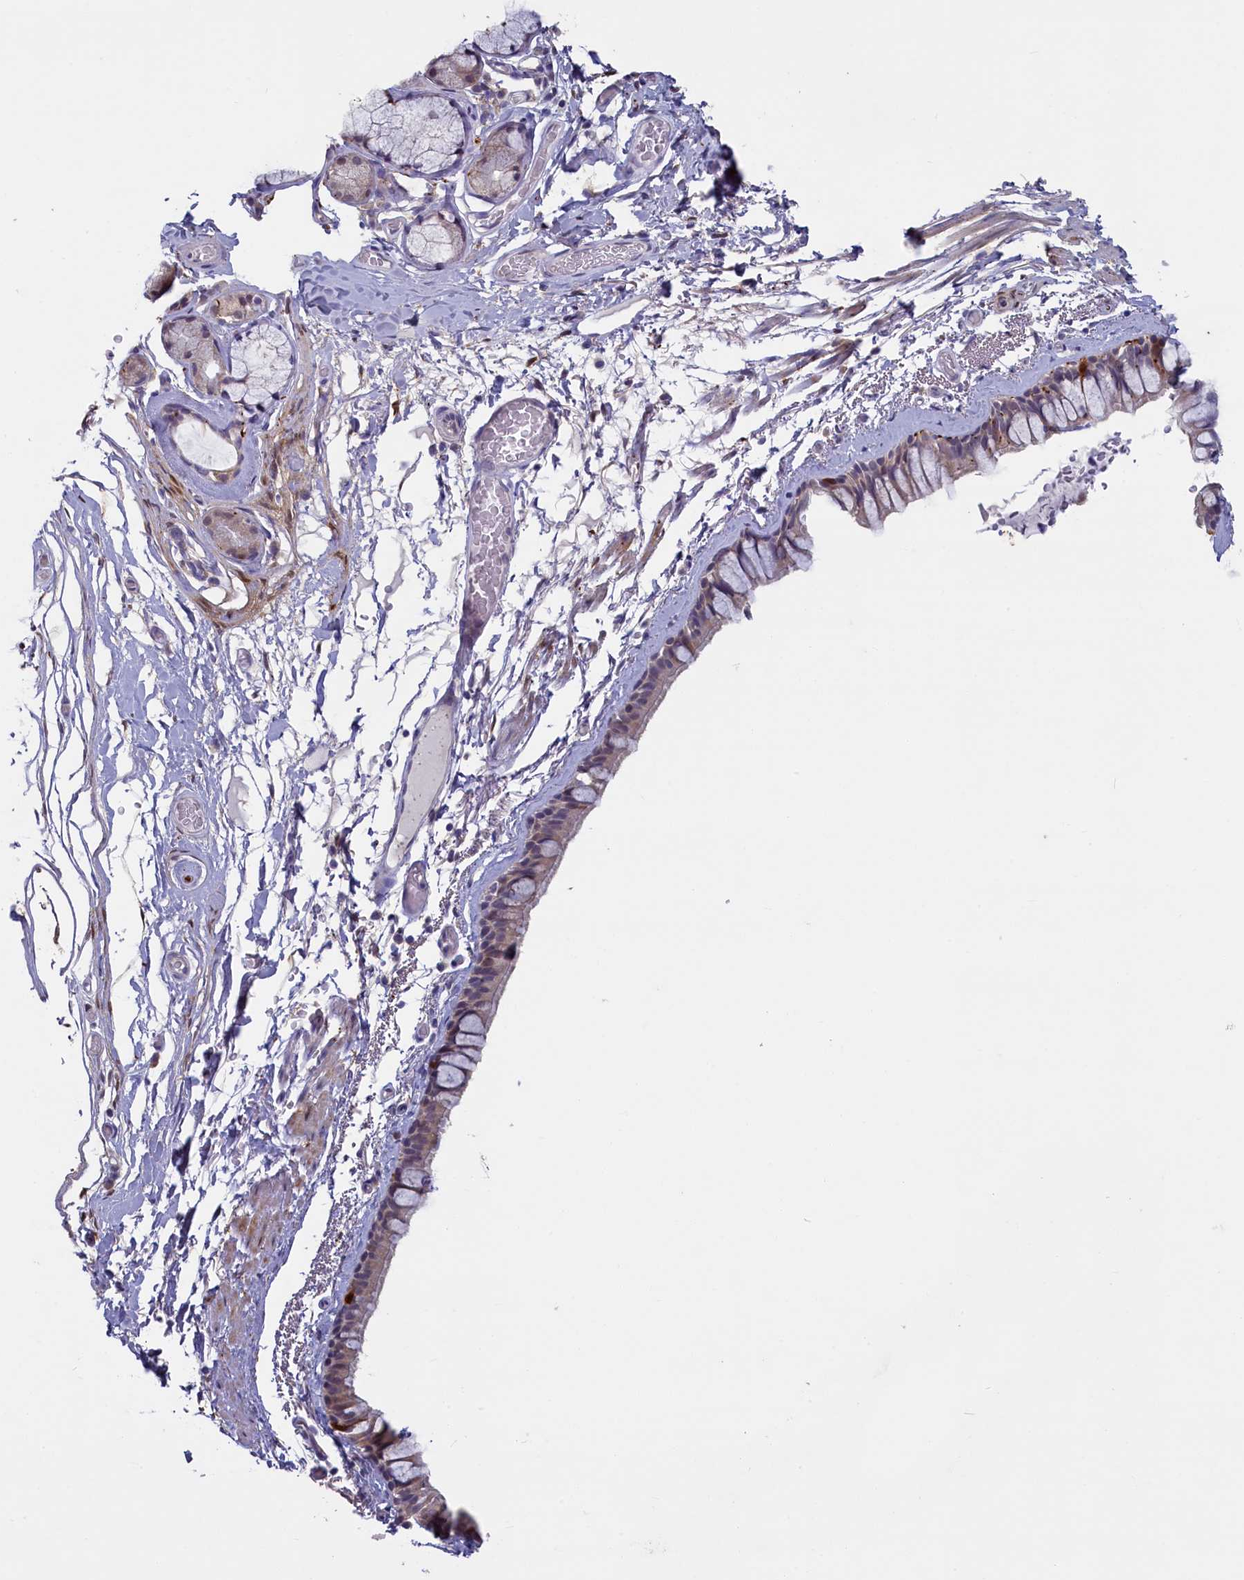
{"staining": {"intensity": "weak", "quantity": "25%-75%", "location": "cytoplasmic/membranous"}, "tissue": "bronchus", "cell_type": "Respiratory epithelial cells", "image_type": "normal", "snomed": [{"axis": "morphology", "description": "Normal tissue, NOS"}, {"axis": "topography", "description": "Cartilage tissue"}], "caption": "An image showing weak cytoplasmic/membranous expression in about 25%-75% of respiratory epithelial cells in normal bronchus, as visualized by brown immunohistochemical staining.", "gene": "UCHL3", "patient": {"sex": "male", "age": 63}}